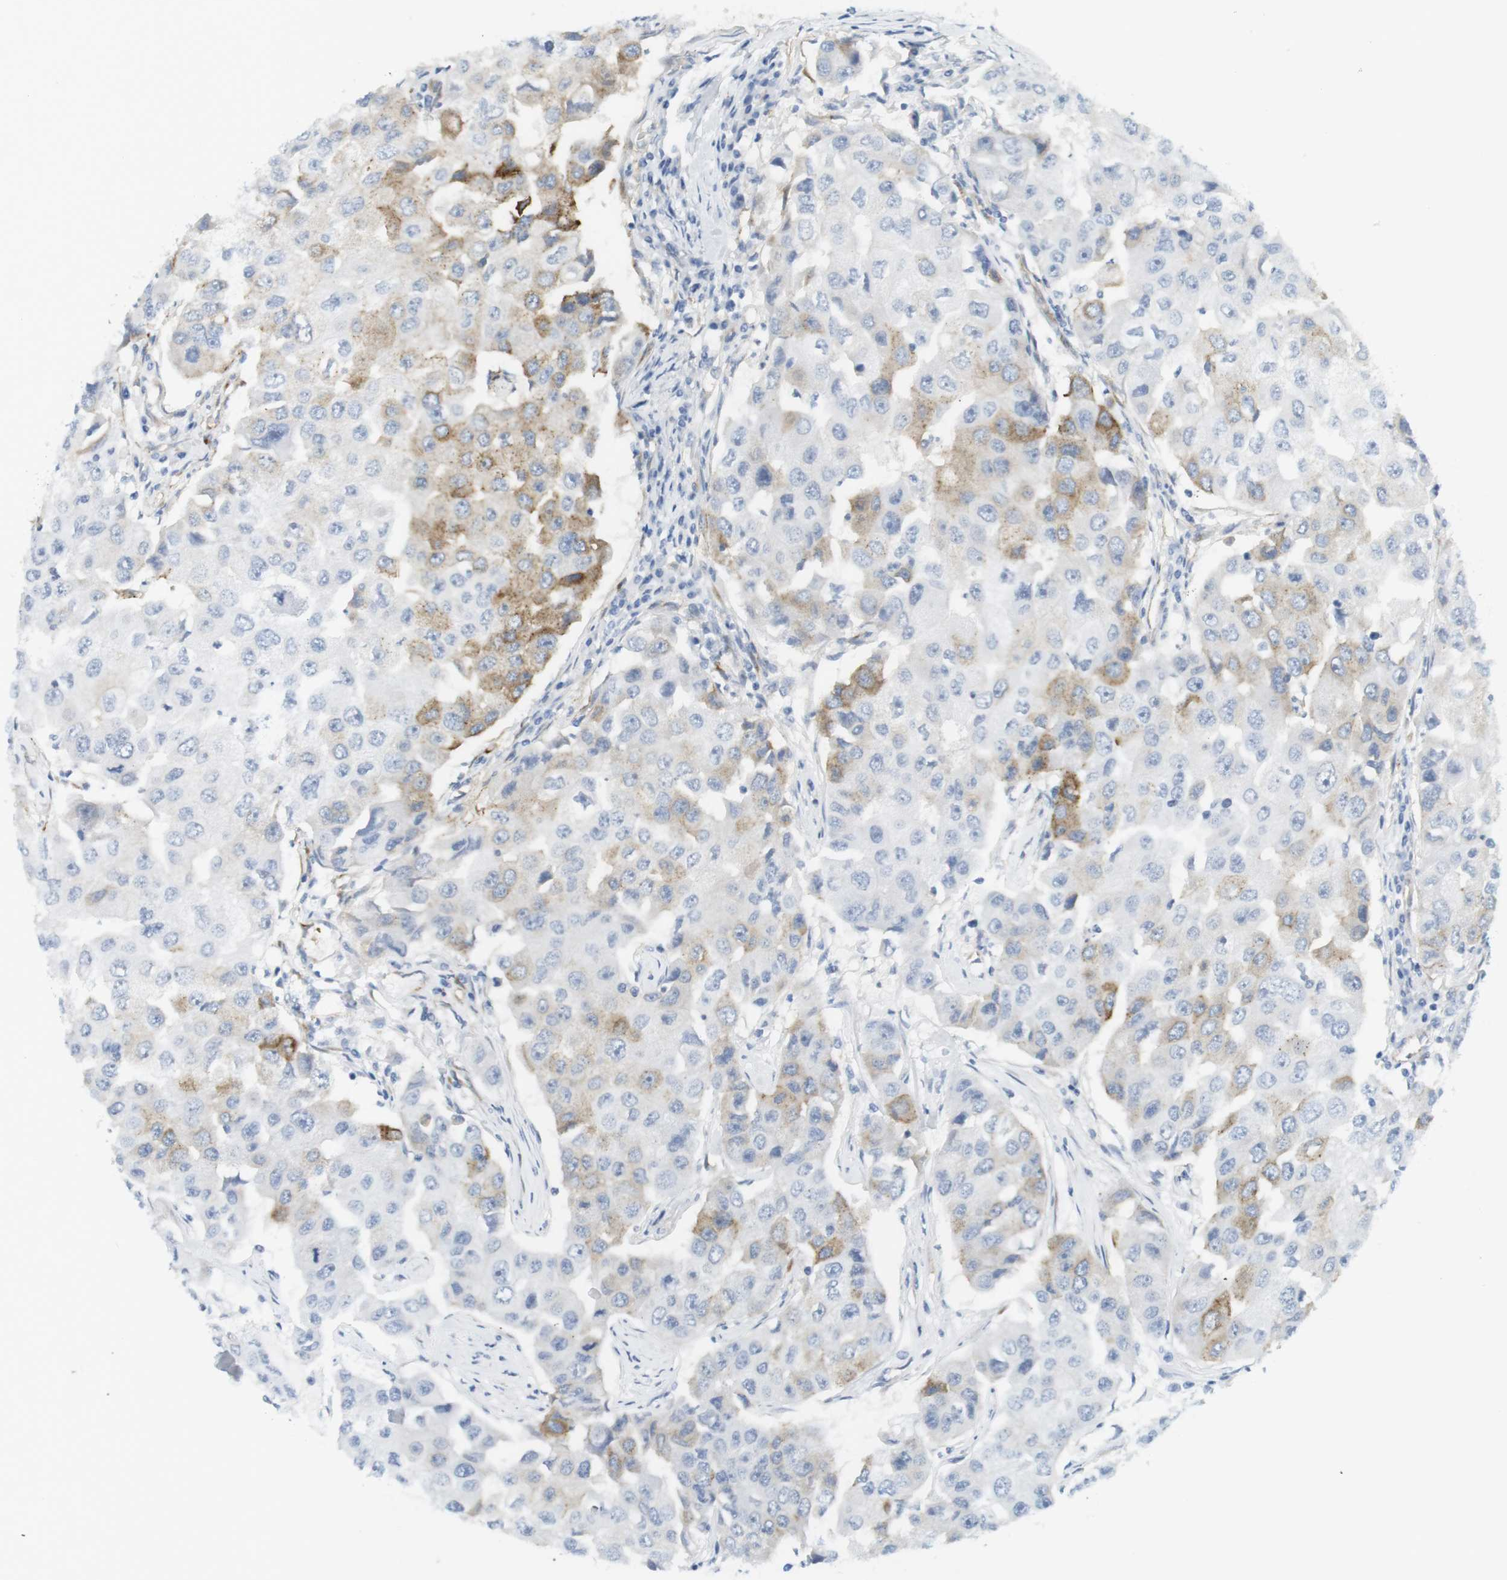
{"staining": {"intensity": "moderate", "quantity": "<25%", "location": "cytoplasmic/membranous"}, "tissue": "breast cancer", "cell_type": "Tumor cells", "image_type": "cancer", "snomed": [{"axis": "morphology", "description": "Duct carcinoma"}, {"axis": "topography", "description": "Breast"}], "caption": "This histopathology image reveals infiltrating ductal carcinoma (breast) stained with immunohistochemistry to label a protein in brown. The cytoplasmic/membranous of tumor cells show moderate positivity for the protein. Nuclei are counter-stained blue.", "gene": "F2R", "patient": {"sex": "female", "age": 27}}